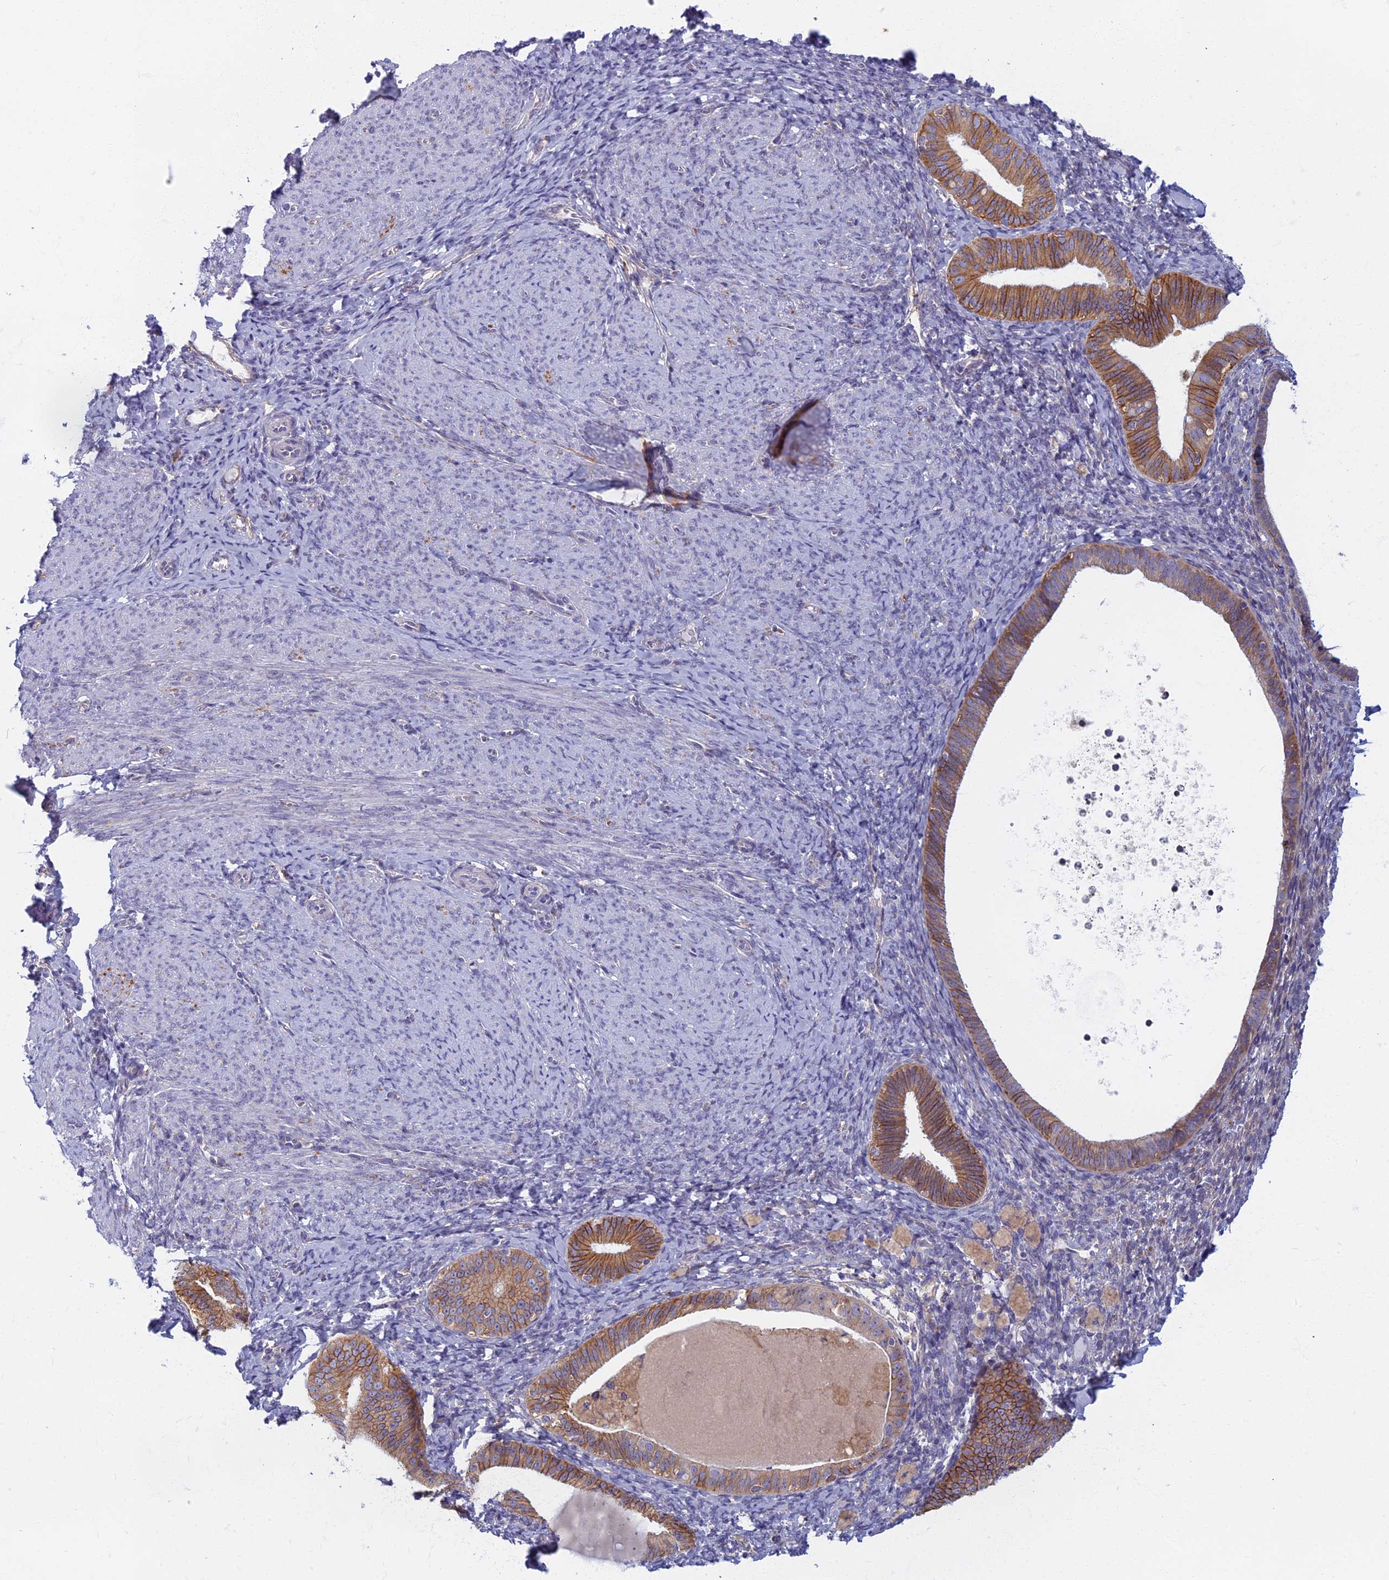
{"staining": {"intensity": "negative", "quantity": "none", "location": "none"}, "tissue": "endometrium", "cell_type": "Cells in endometrial stroma", "image_type": "normal", "snomed": [{"axis": "morphology", "description": "Normal tissue, NOS"}, {"axis": "topography", "description": "Endometrium"}], "caption": "Histopathology image shows no protein expression in cells in endometrial stroma of normal endometrium.", "gene": "DDX51", "patient": {"sex": "female", "age": 65}}